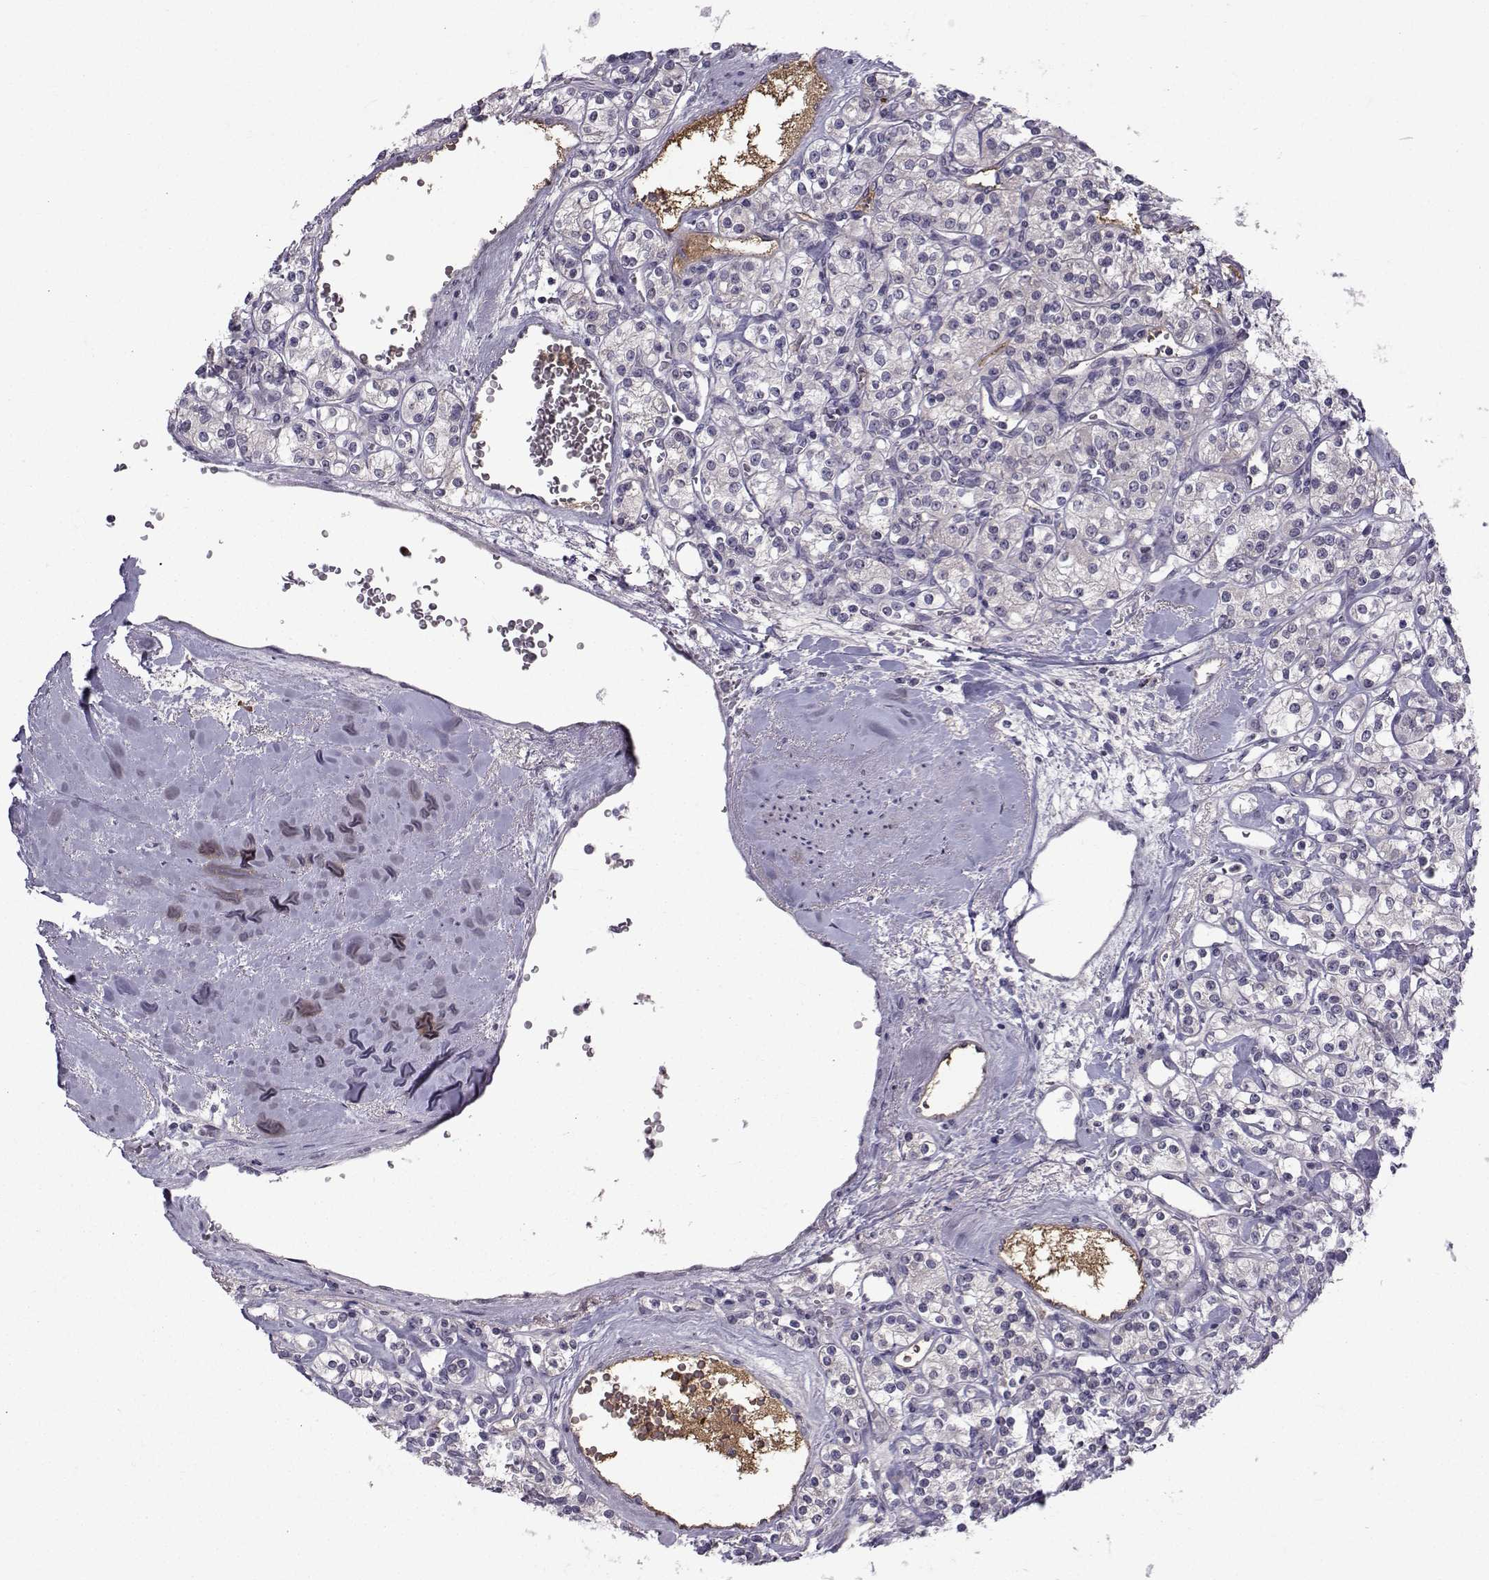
{"staining": {"intensity": "negative", "quantity": "none", "location": "none"}, "tissue": "renal cancer", "cell_type": "Tumor cells", "image_type": "cancer", "snomed": [{"axis": "morphology", "description": "Adenocarcinoma, NOS"}, {"axis": "topography", "description": "Kidney"}], "caption": "IHC photomicrograph of adenocarcinoma (renal) stained for a protein (brown), which reveals no expression in tumor cells.", "gene": "TNFRSF11B", "patient": {"sex": "male", "age": 77}}